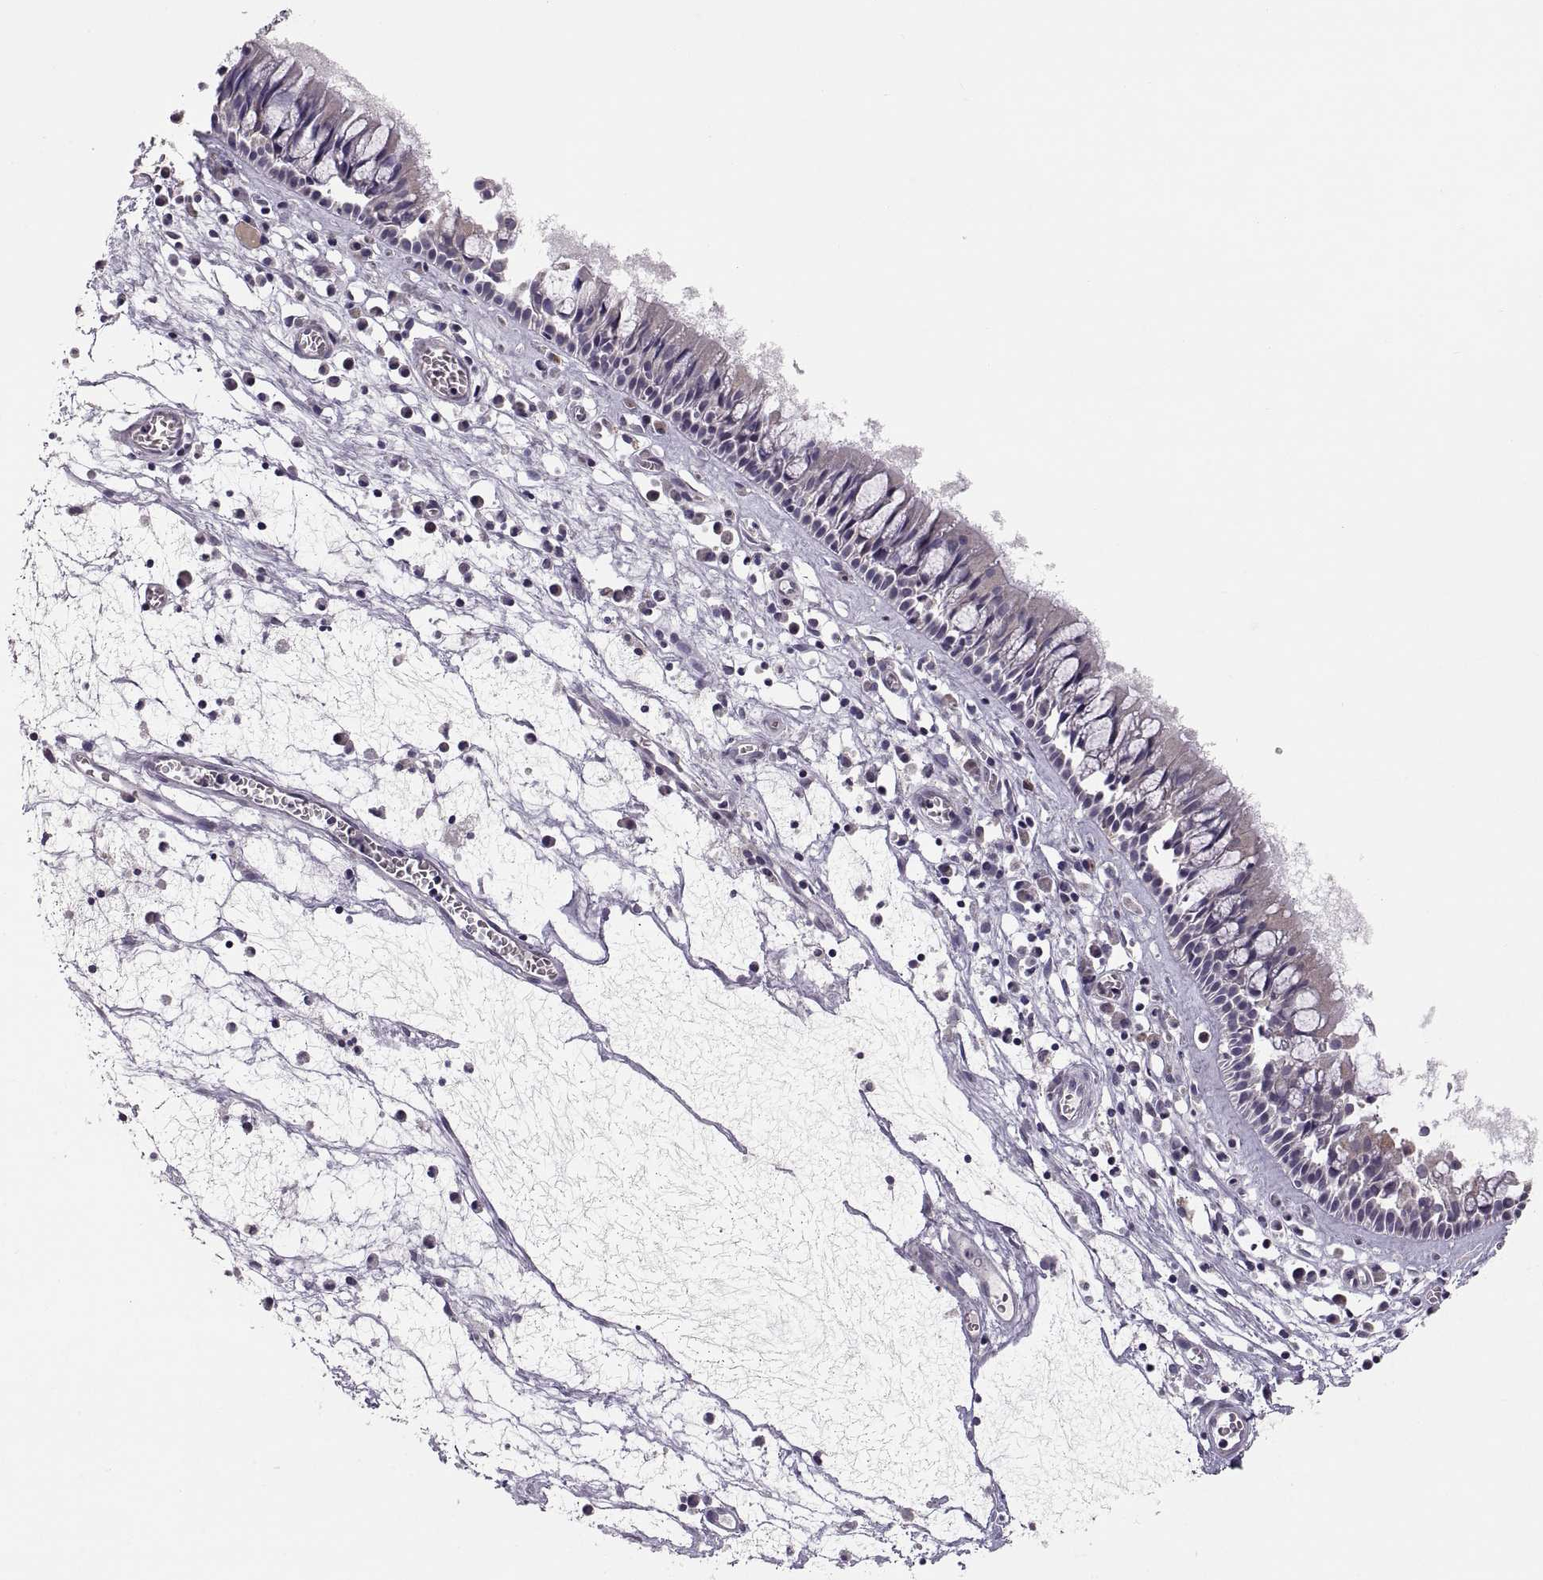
{"staining": {"intensity": "negative", "quantity": "none", "location": "none"}, "tissue": "nasopharynx", "cell_type": "Respiratory epithelial cells", "image_type": "normal", "snomed": [{"axis": "morphology", "description": "Normal tissue, NOS"}, {"axis": "topography", "description": "Nasopharynx"}], "caption": "High power microscopy photomicrograph of an immunohistochemistry micrograph of normal nasopharynx, revealing no significant expression in respiratory epithelial cells. (DAB immunohistochemistry (IHC) visualized using brightfield microscopy, high magnification).", "gene": "HMGCR", "patient": {"sex": "male", "age": 61}}